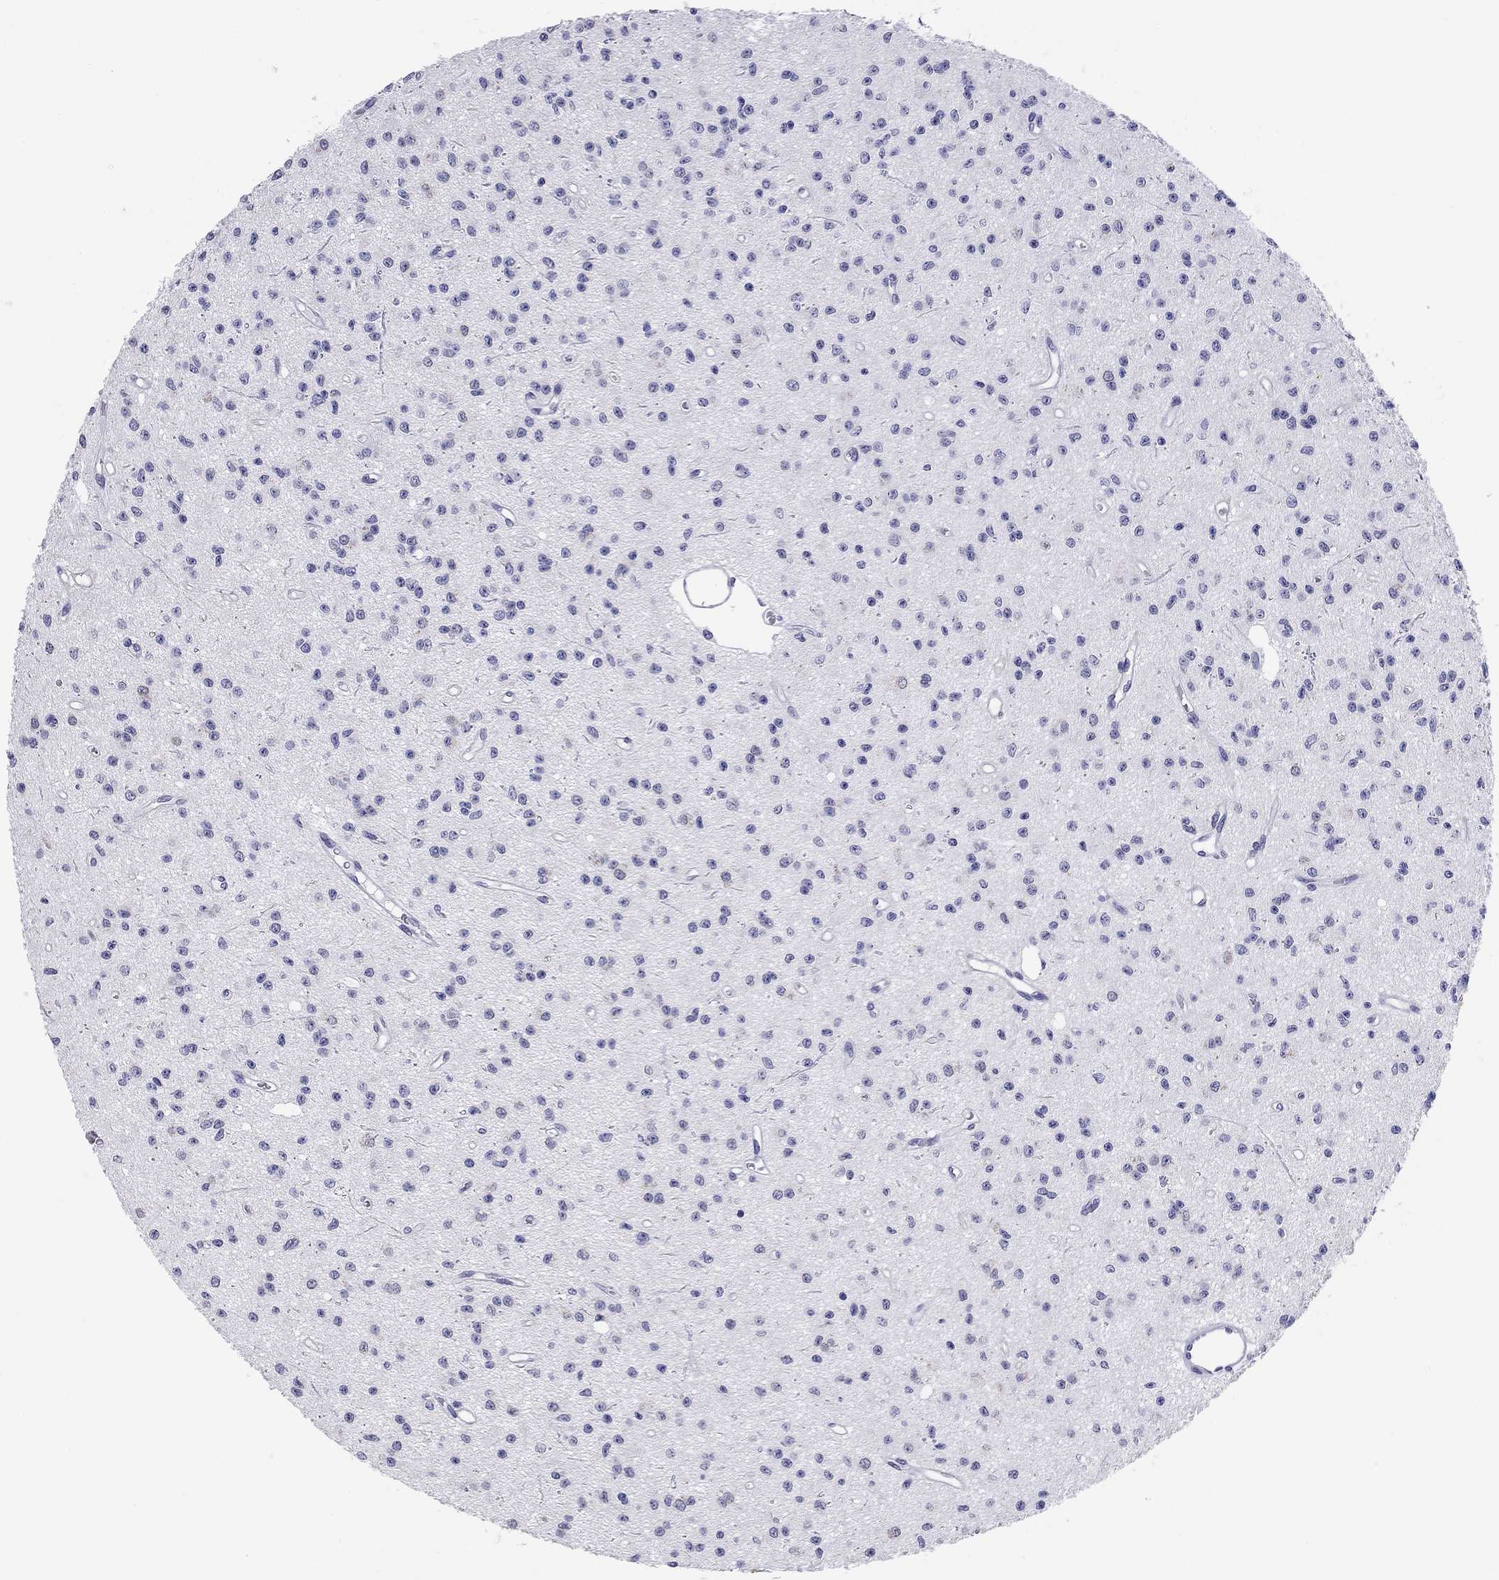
{"staining": {"intensity": "negative", "quantity": "none", "location": "none"}, "tissue": "glioma", "cell_type": "Tumor cells", "image_type": "cancer", "snomed": [{"axis": "morphology", "description": "Glioma, malignant, Low grade"}, {"axis": "topography", "description": "Brain"}], "caption": "Tumor cells show no significant protein expression in glioma.", "gene": "ARMC12", "patient": {"sex": "female", "age": 45}}